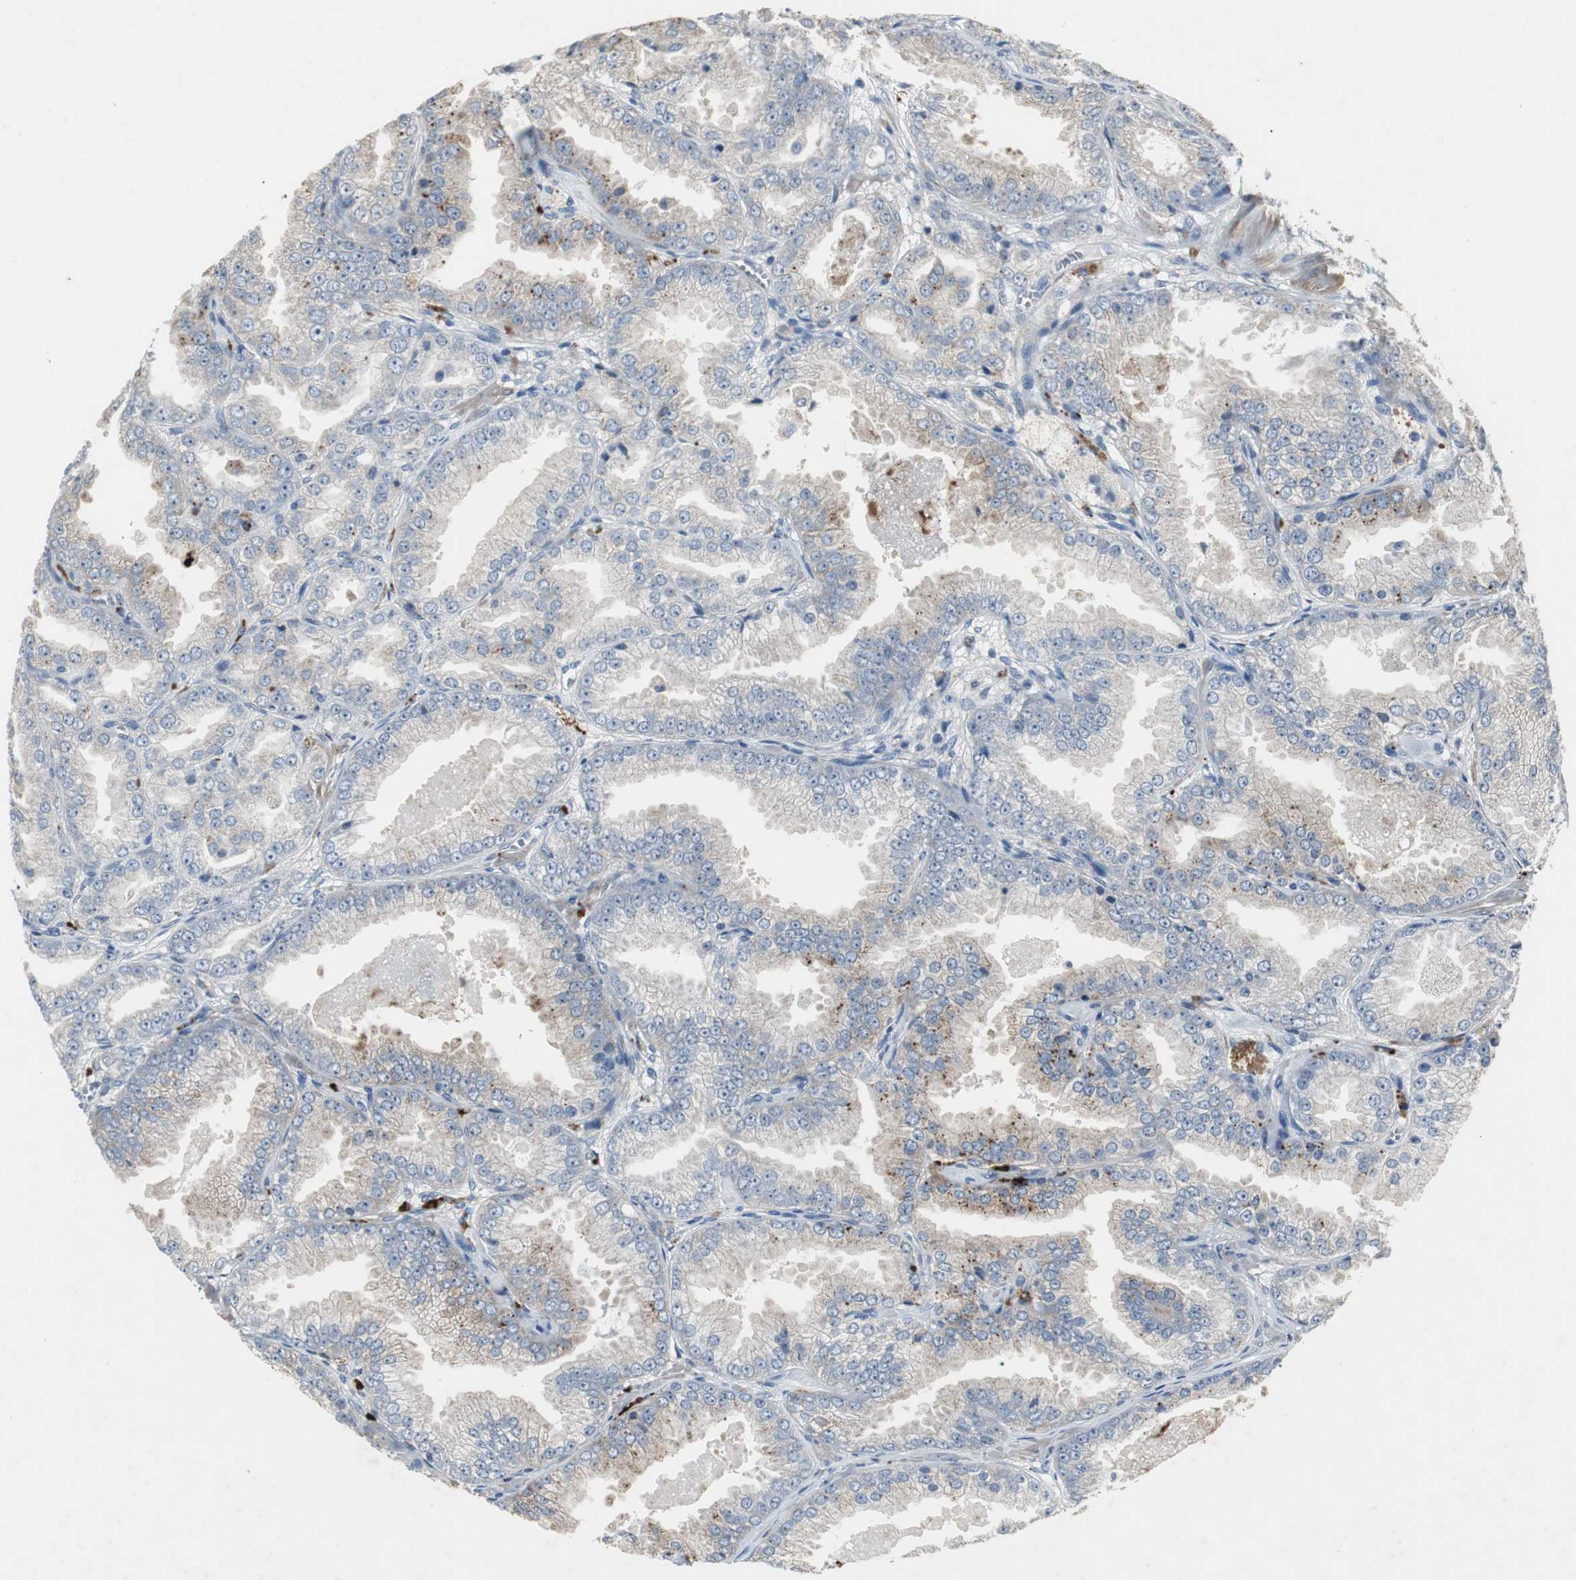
{"staining": {"intensity": "strong", "quantity": "<25%", "location": "cytoplasmic/membranous"}, "tissue": "prostate cancer", "cell_type": "Tumor cells", "image_type": "cancer", "snomed": [{"axis": "morphology", "description": "Adenocarcinoma, High grade"}, {"axis": "topography", "description": "Prostate"}], "caption": "IHC photomicrograph of adenocarcinoma (high-grade) (prostate) stained for a protein (brown), which demonstrates medium levels of strong cytoplasmic/membranous expression in approximately <25% of tumor cells.", "gene": "PCYT1B", "patient": {"sex": "male", "age": 61}}